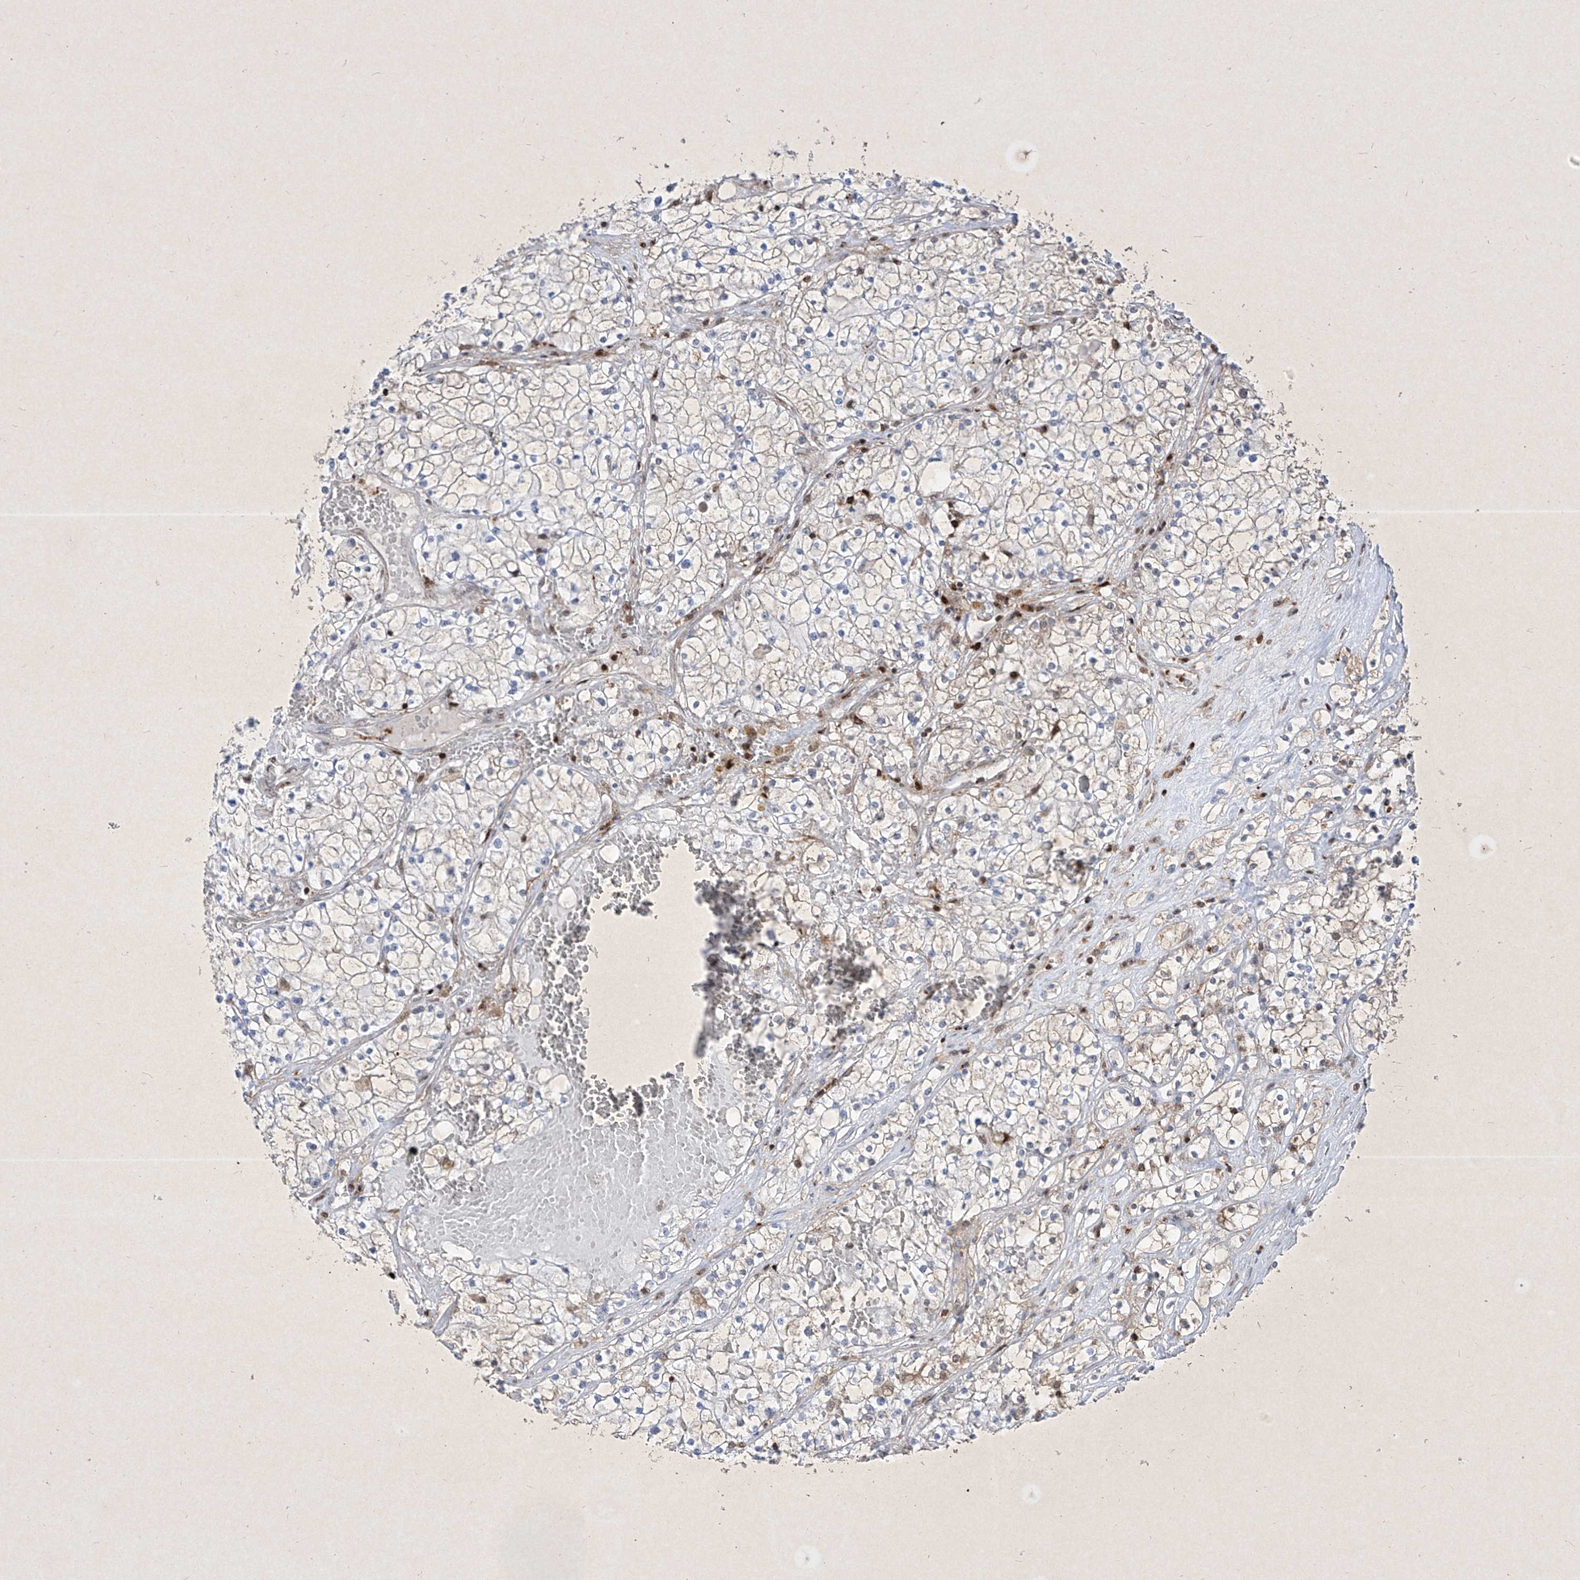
{"staining": {"intensity": "weak", "quantity": "<25%", "location": "cytoplasmic/membranous"}, "tissue": "renal cancer", "cell_type": "Tumor cells", "image_type": "cancer", "snomed": [{"axis": "morphology", "description": "Normal tissue, NOS"}, {"axis": "morphology", "description": "Adenocarcinoma, NOS"}, {"axis": "topography", "description": "Kidney"}], "caption": "DAB immunohistochemical staining of human renal cancer shows no significant staining in tumor cells.", "gene": "PSMB10", "patient": {"sex": "male", "age": 68}}